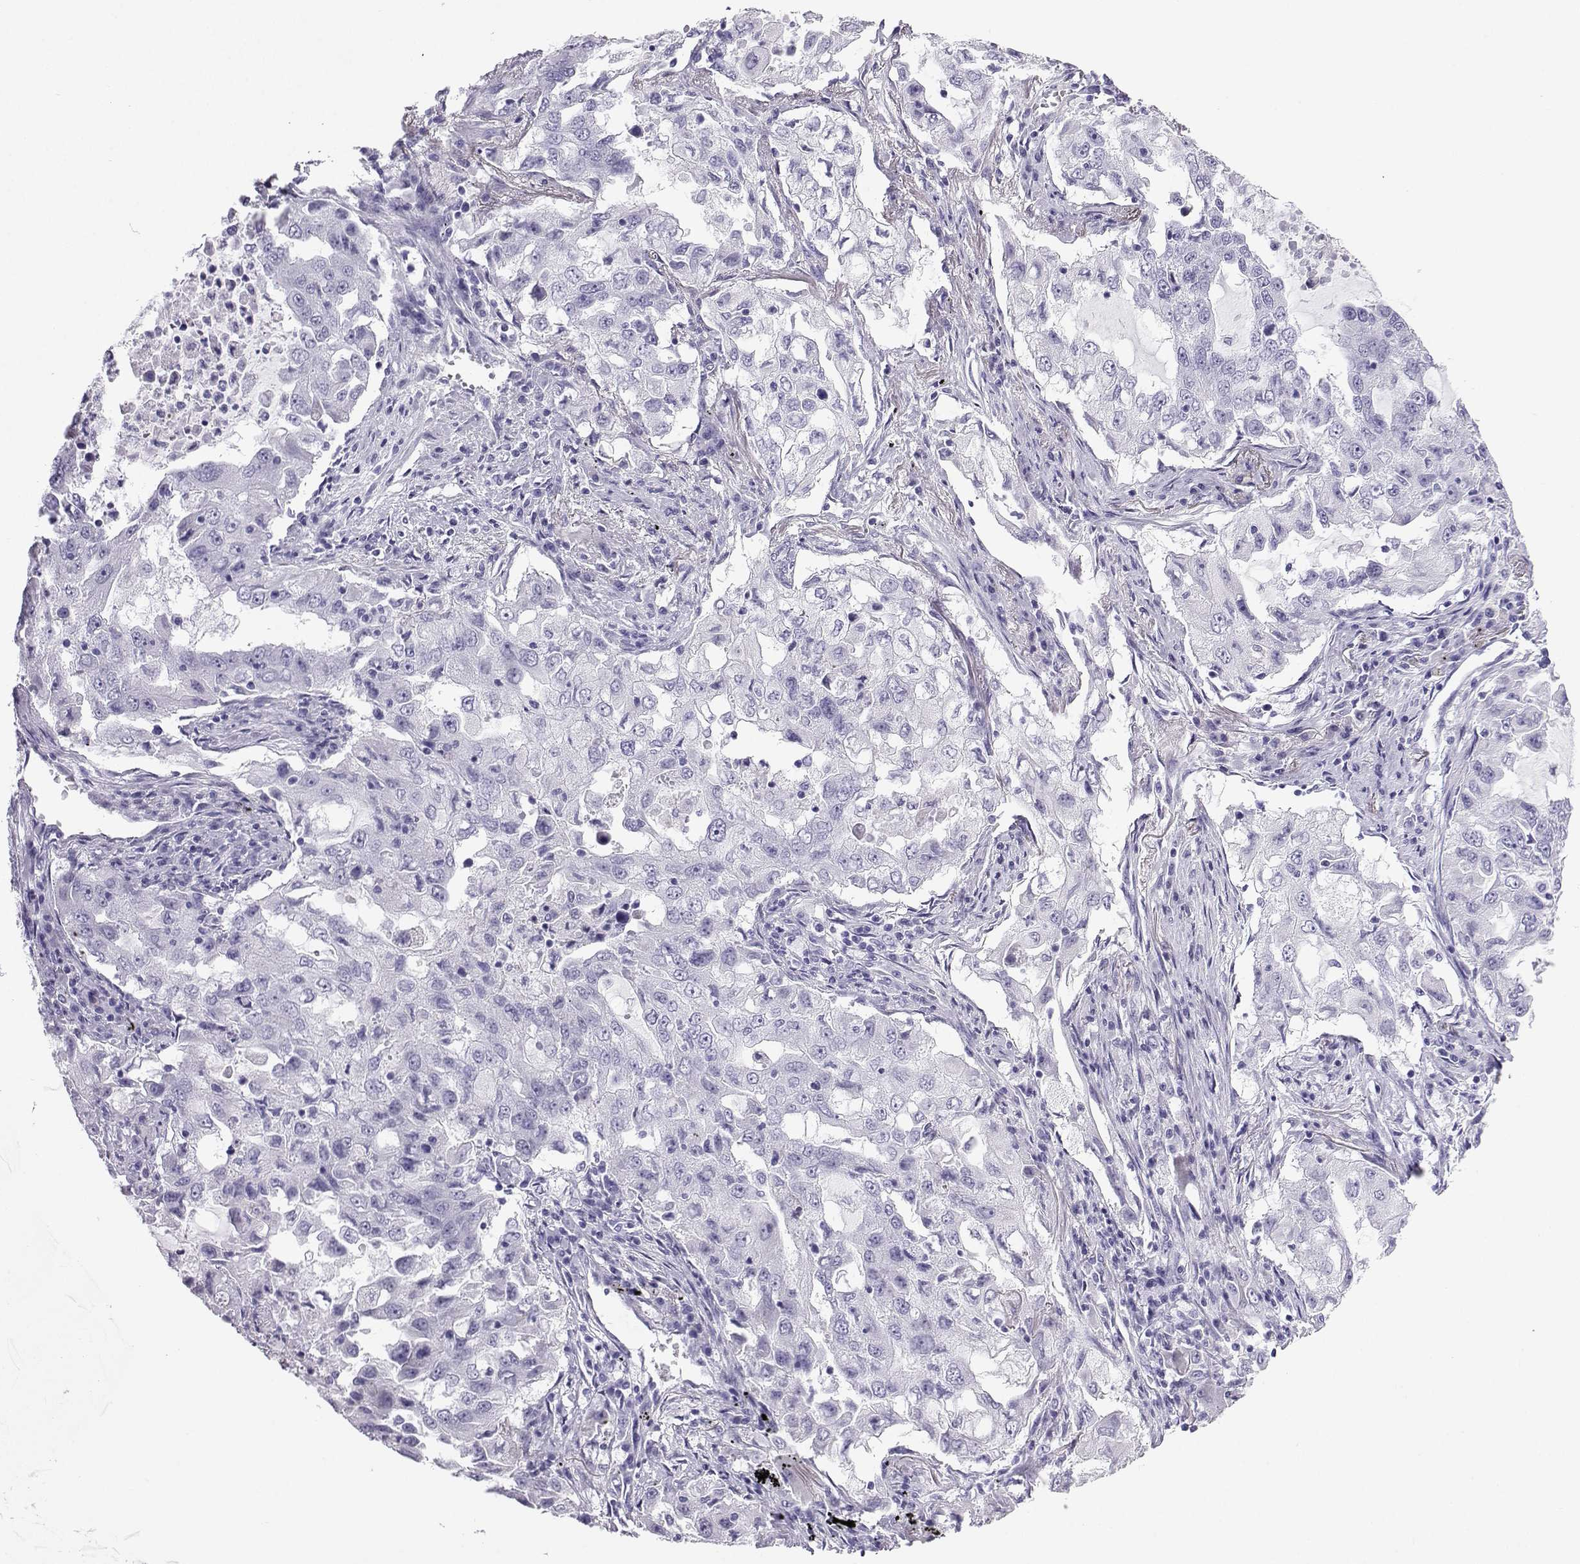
{"staining": {"intensity": "negative", "quantity": "none", "location": "none"}, "tissue": "lung cancer", "cell_type": "Tumor cells", "image_type": "cancer", "snomed": [{"axis": "morphology", "description": "Adenocarcinoma, NOS"}, {"axis": "topography", "description": "Lung"}], "caption": "Lung adenocarcinoma was stained to show a protein in brown. There is no significant staining in tumor cells. The staining was performed using DAB to visualize the protein expression in brown, while the nuclei were stained in blue with hematoxylin (Magnification: 20x).", "gene": "SLC18A2", "patient": {"sex": "female", "age": 61}}